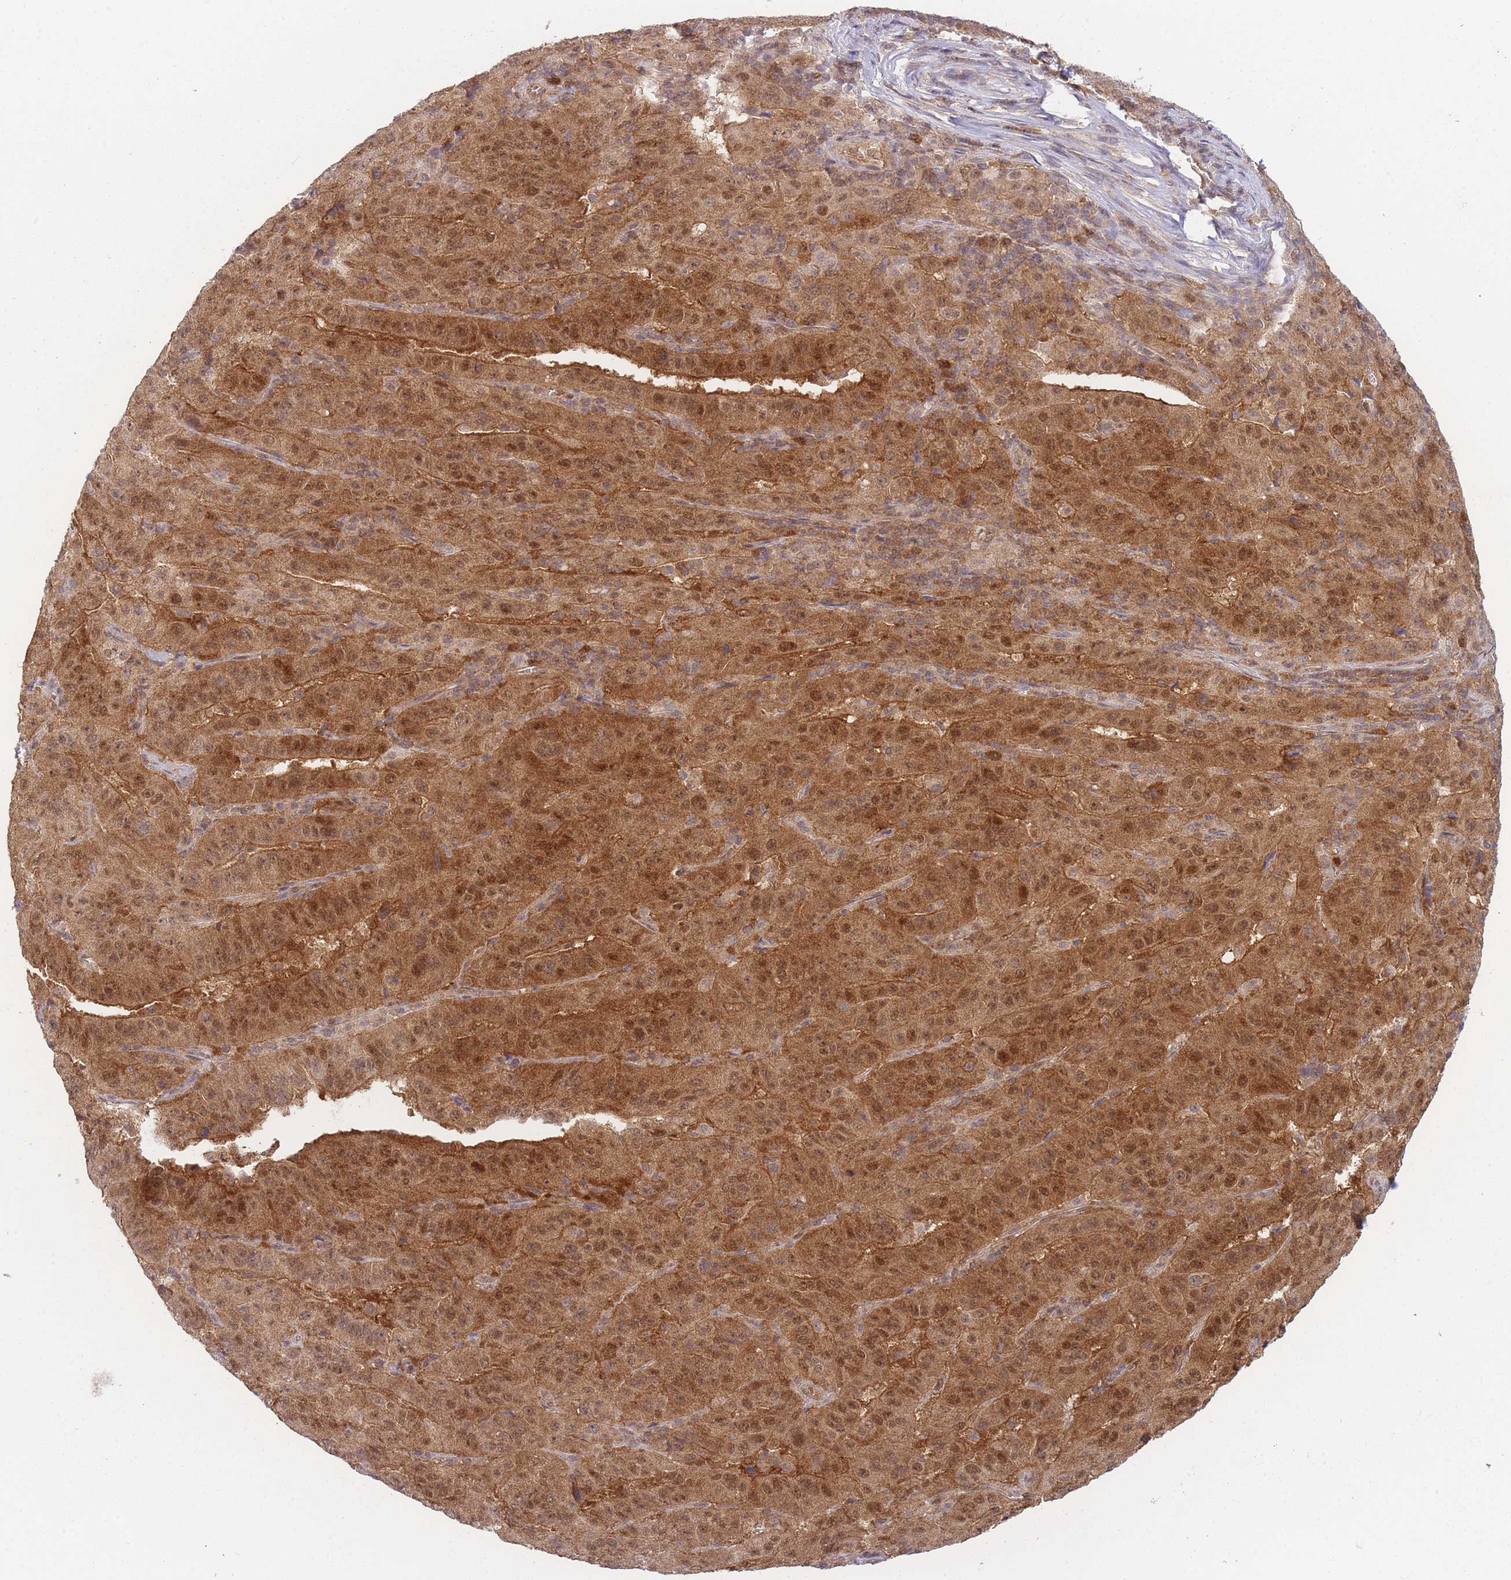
{"staining": {"intensity": "moderate", "quantity": ">75%", "location": "cytoplasmic/membranous,nuclear"}, "tissue": "pancreatic cancer", "cell_type": "Tumor cells", "image_type": "cancer", "snomed": [{"axis": "morphology", "description": "Adenocarcinoma, NOS"}, {"axis": "topography", "description": "Pancreas"}], "caption": "Protein expression analysis of pancreatic cancer demonstrates moderate cytoplasmic/membranous and nuclear positivity in about >75% of tumor cells. (IHC, brightfield microscopy, high magnification).", "gene": "MRI1", "patient": {"sex": "male", "age": 63}}